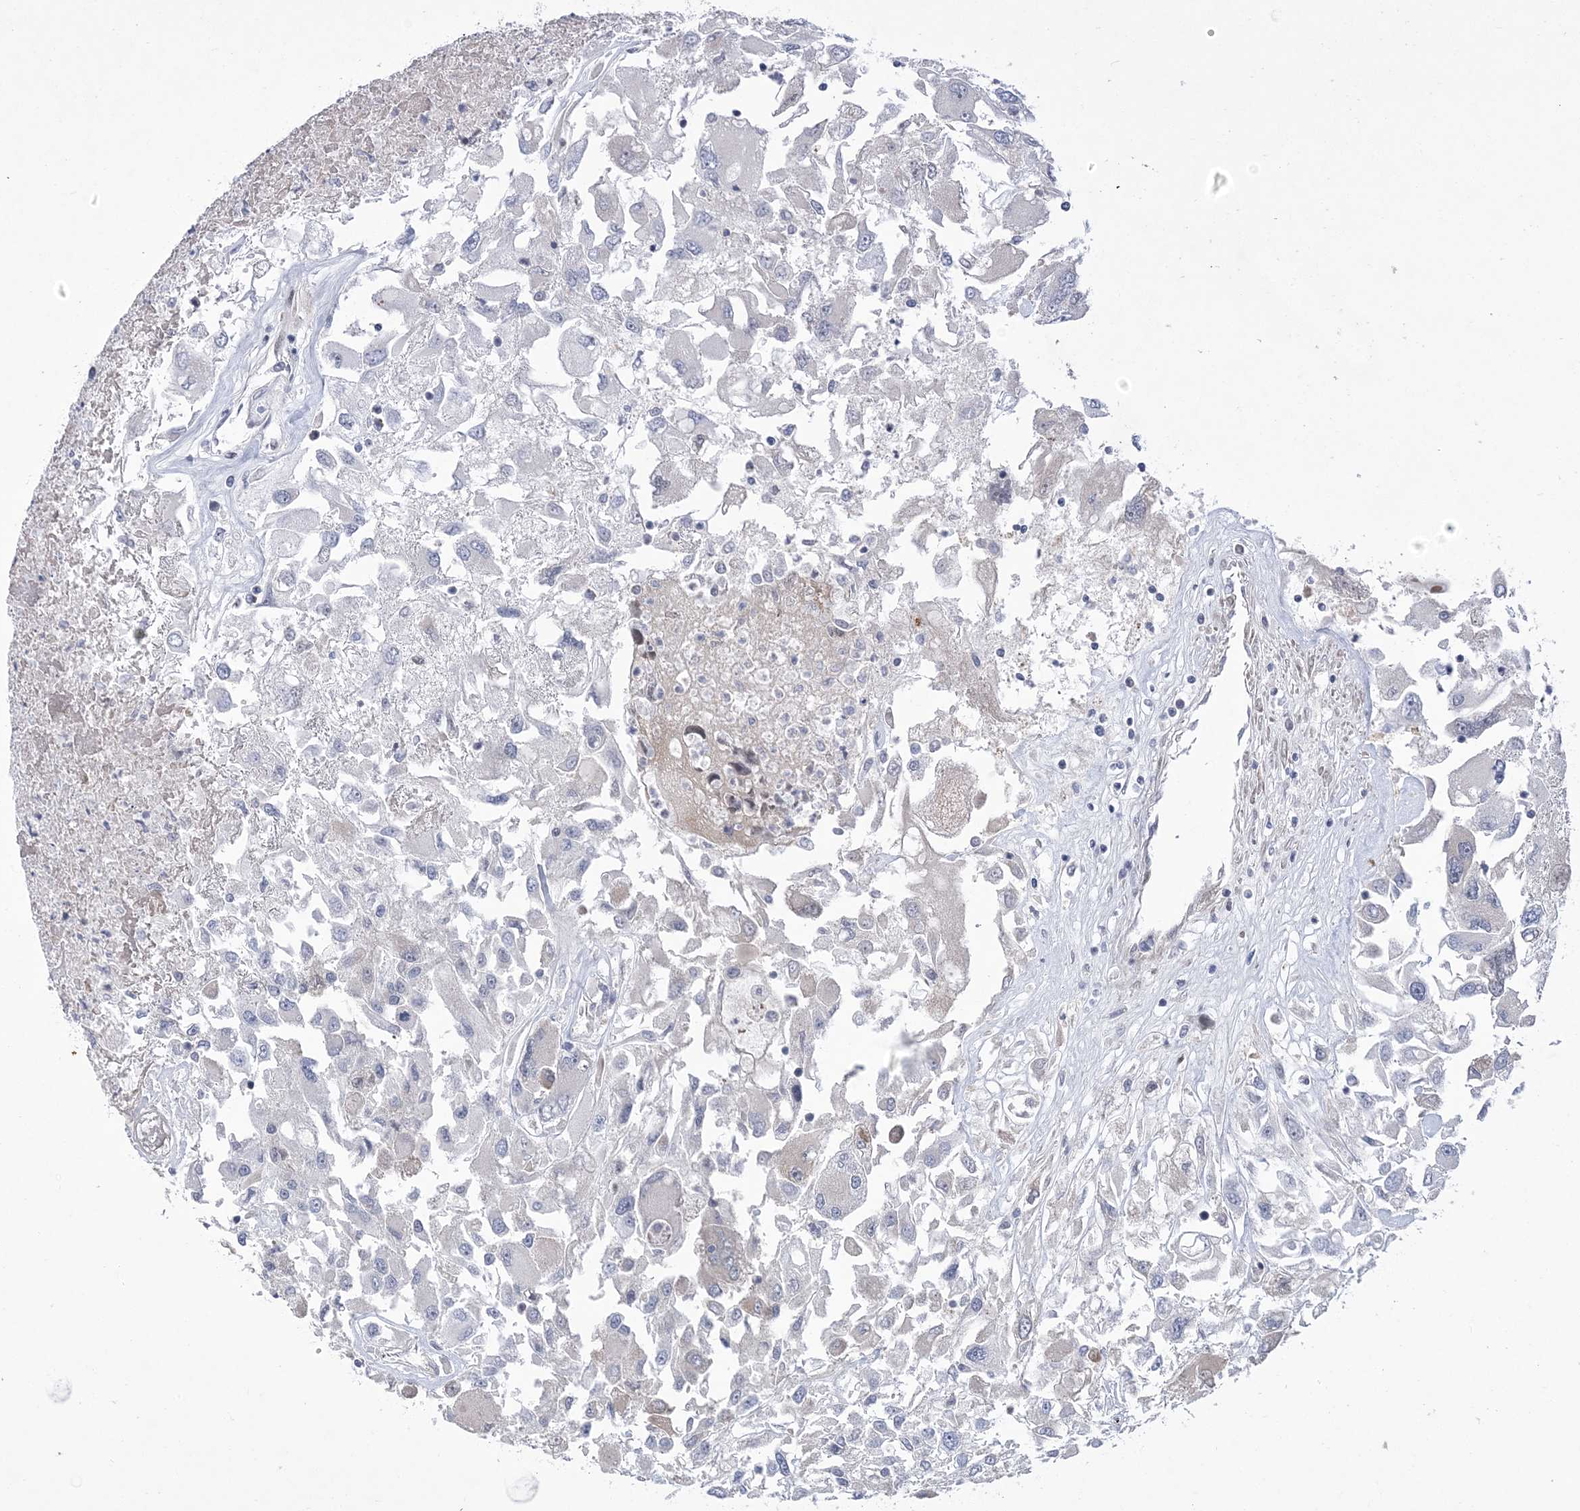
{"staining": {"intensity": "negative", "quantity": "none", "location": "none"}, "tissue": "renal cancer", "cell_type": "Tumor cells", "image_type": "cancer", "snomed": [{"axis": "morphology", "description": "Adenocarcinoma, NOS"}, {"axis": "topography", "description": "Kidney"}], "caption": "Protein analysis of renal cancer (adenocarcinoma) exhibits no significant positivity in tumor cells. The staining is performed using DAB brown chromogen with nuclei counter-stained in using hematoxylin.", "gene": "HOMEZ", "patient": {"sex": "female", "age": 52}}